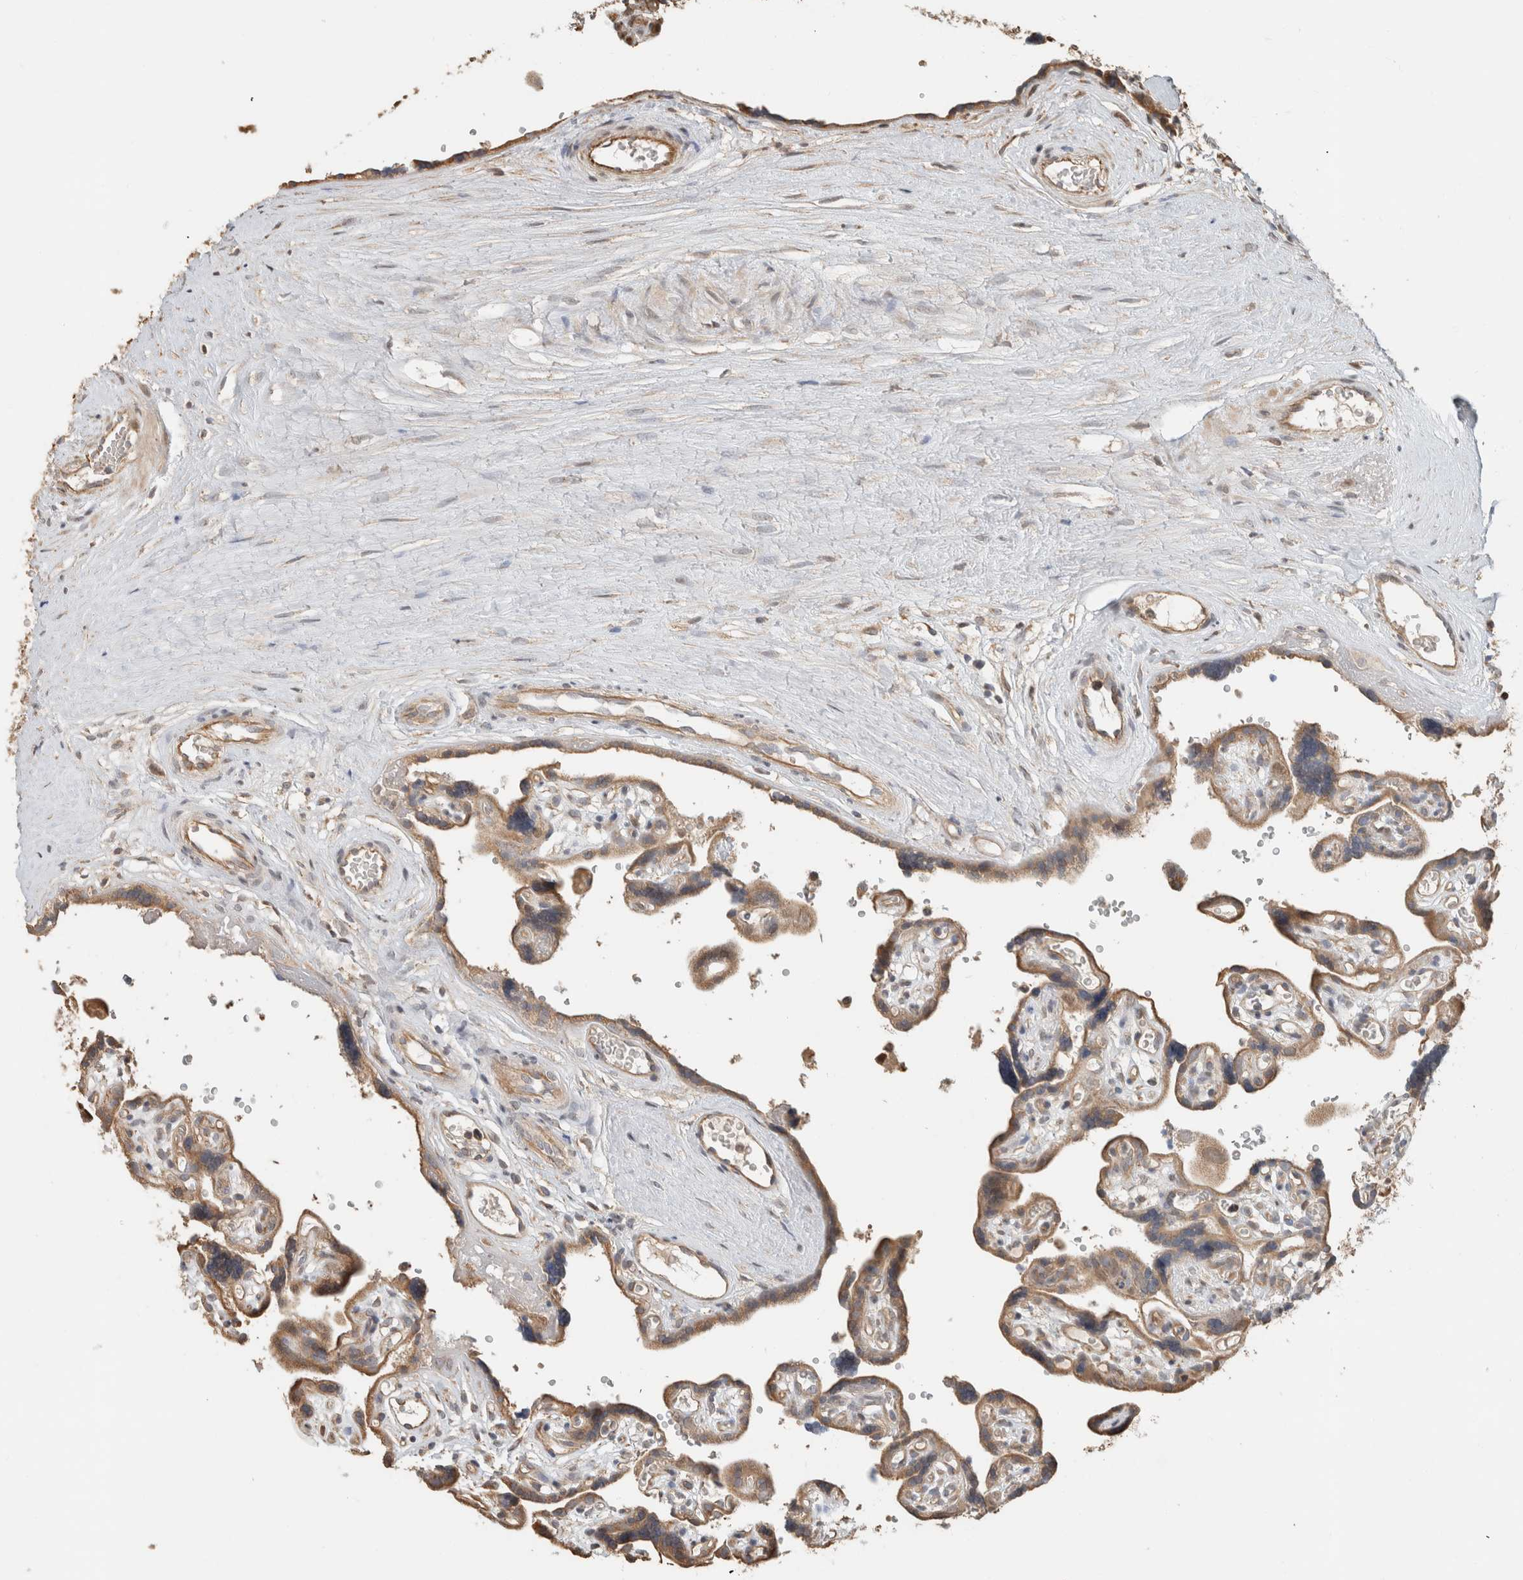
{"staining": {"intensity": "moderate", "quantity": ">75%", "location": "cytoplasmic/membranous"}, "tissue": "placenta", "cell_type": "Decidual cells", "image_type": "normal", "snomed": [{"axis": "morphology", "description": "Normal tissue, NOS"}, {"axis": "topography", "description": "Placenta"}], "caption": "Protein expression by immunohistochemistry (IHC) displays moderate cytoplasmic/membranous positivity in approximately >75% of decidual cells in normal placenta.", "gene": "GINS4", "patient": {"sex": "female", "age": 30}}